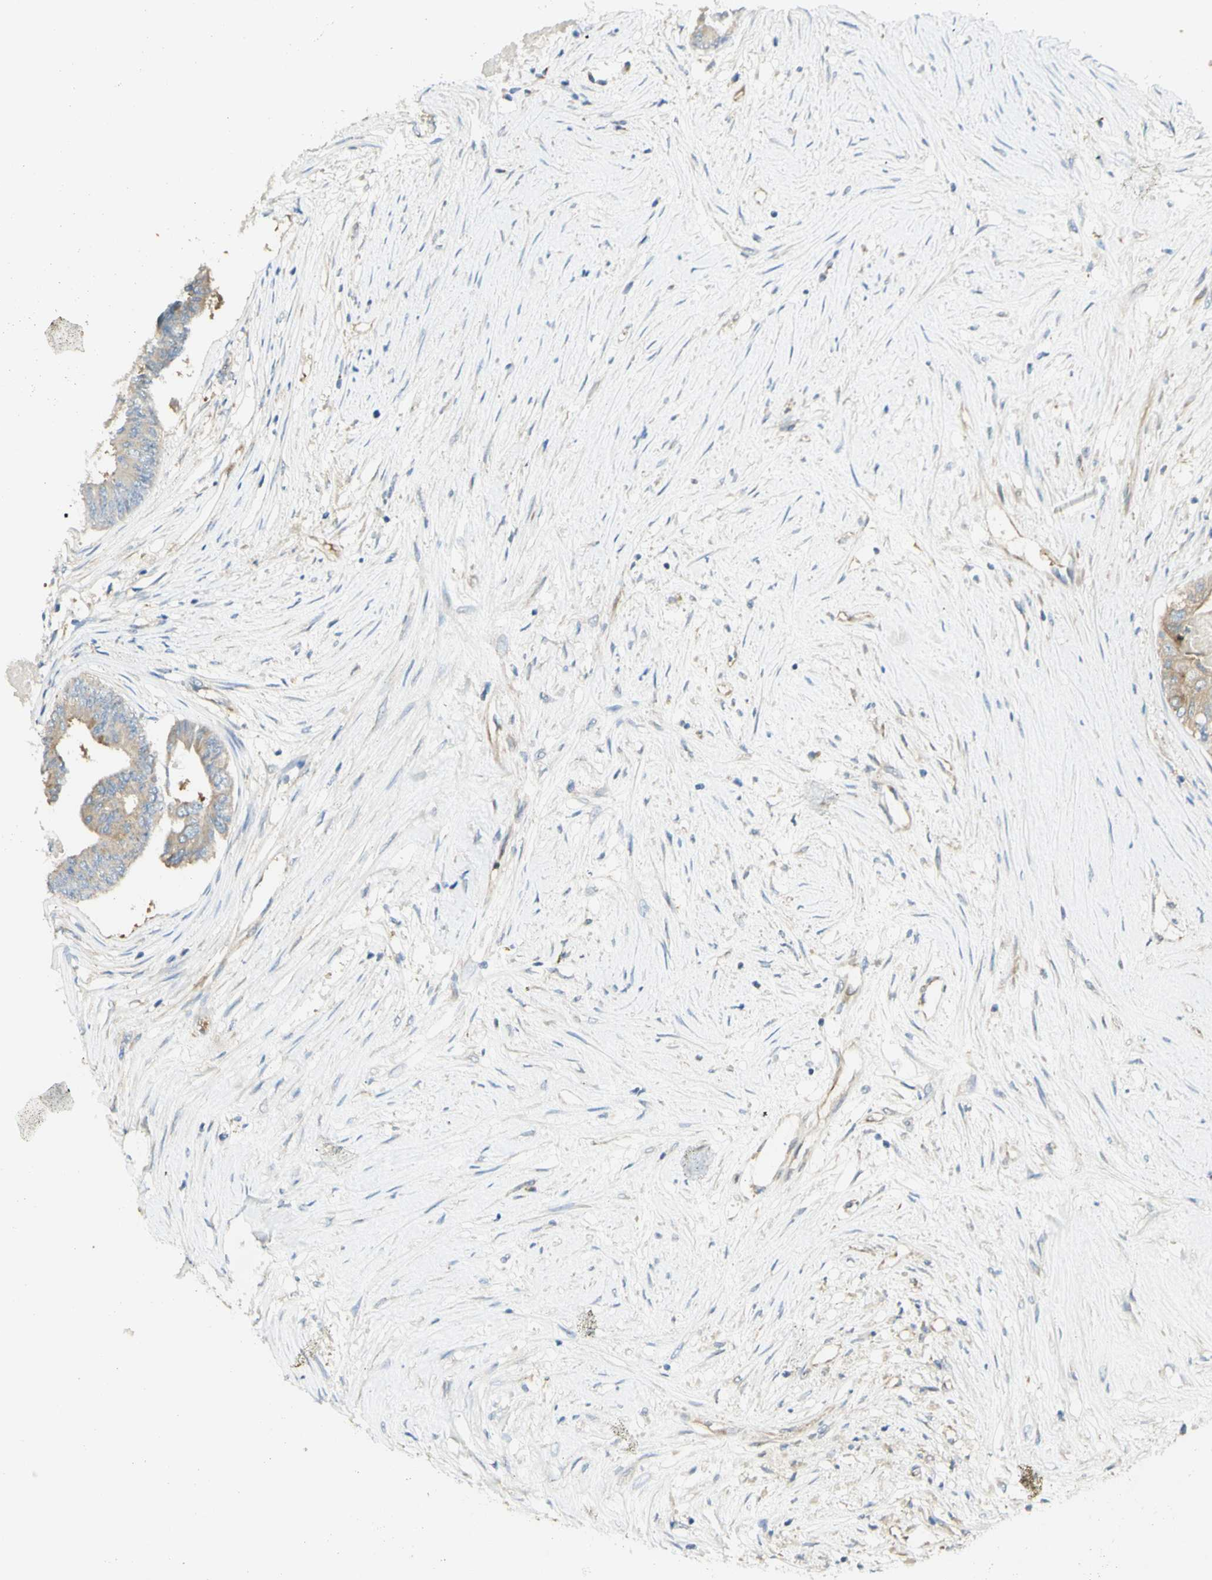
{"staining": {"intensity": "weak", "quantity": "25%-75%", "location": "cytoplasmic/membranous"}, "tissue": "colorectal cancer", "cell_type": "Tumor cells", "image_type": "cancer", "snomed": [{"axis": "morphology", "description": "Adenocarcinoma, NOS"}, {"axis": "topography", "description": "Rectum"}], "caption": "Colorectal cancer (adenocarcinoma) stained with IHC shows weak cytoplasmic/membranous expression in approximately 25%-75% of tumor cells. (DAB (3,3'-diaminobenzidine) IHC, brown staining for protein, blue staining for nuclei).", "gene": "DYNC1H1", "patient": {"sex": "male", "age": 63}}